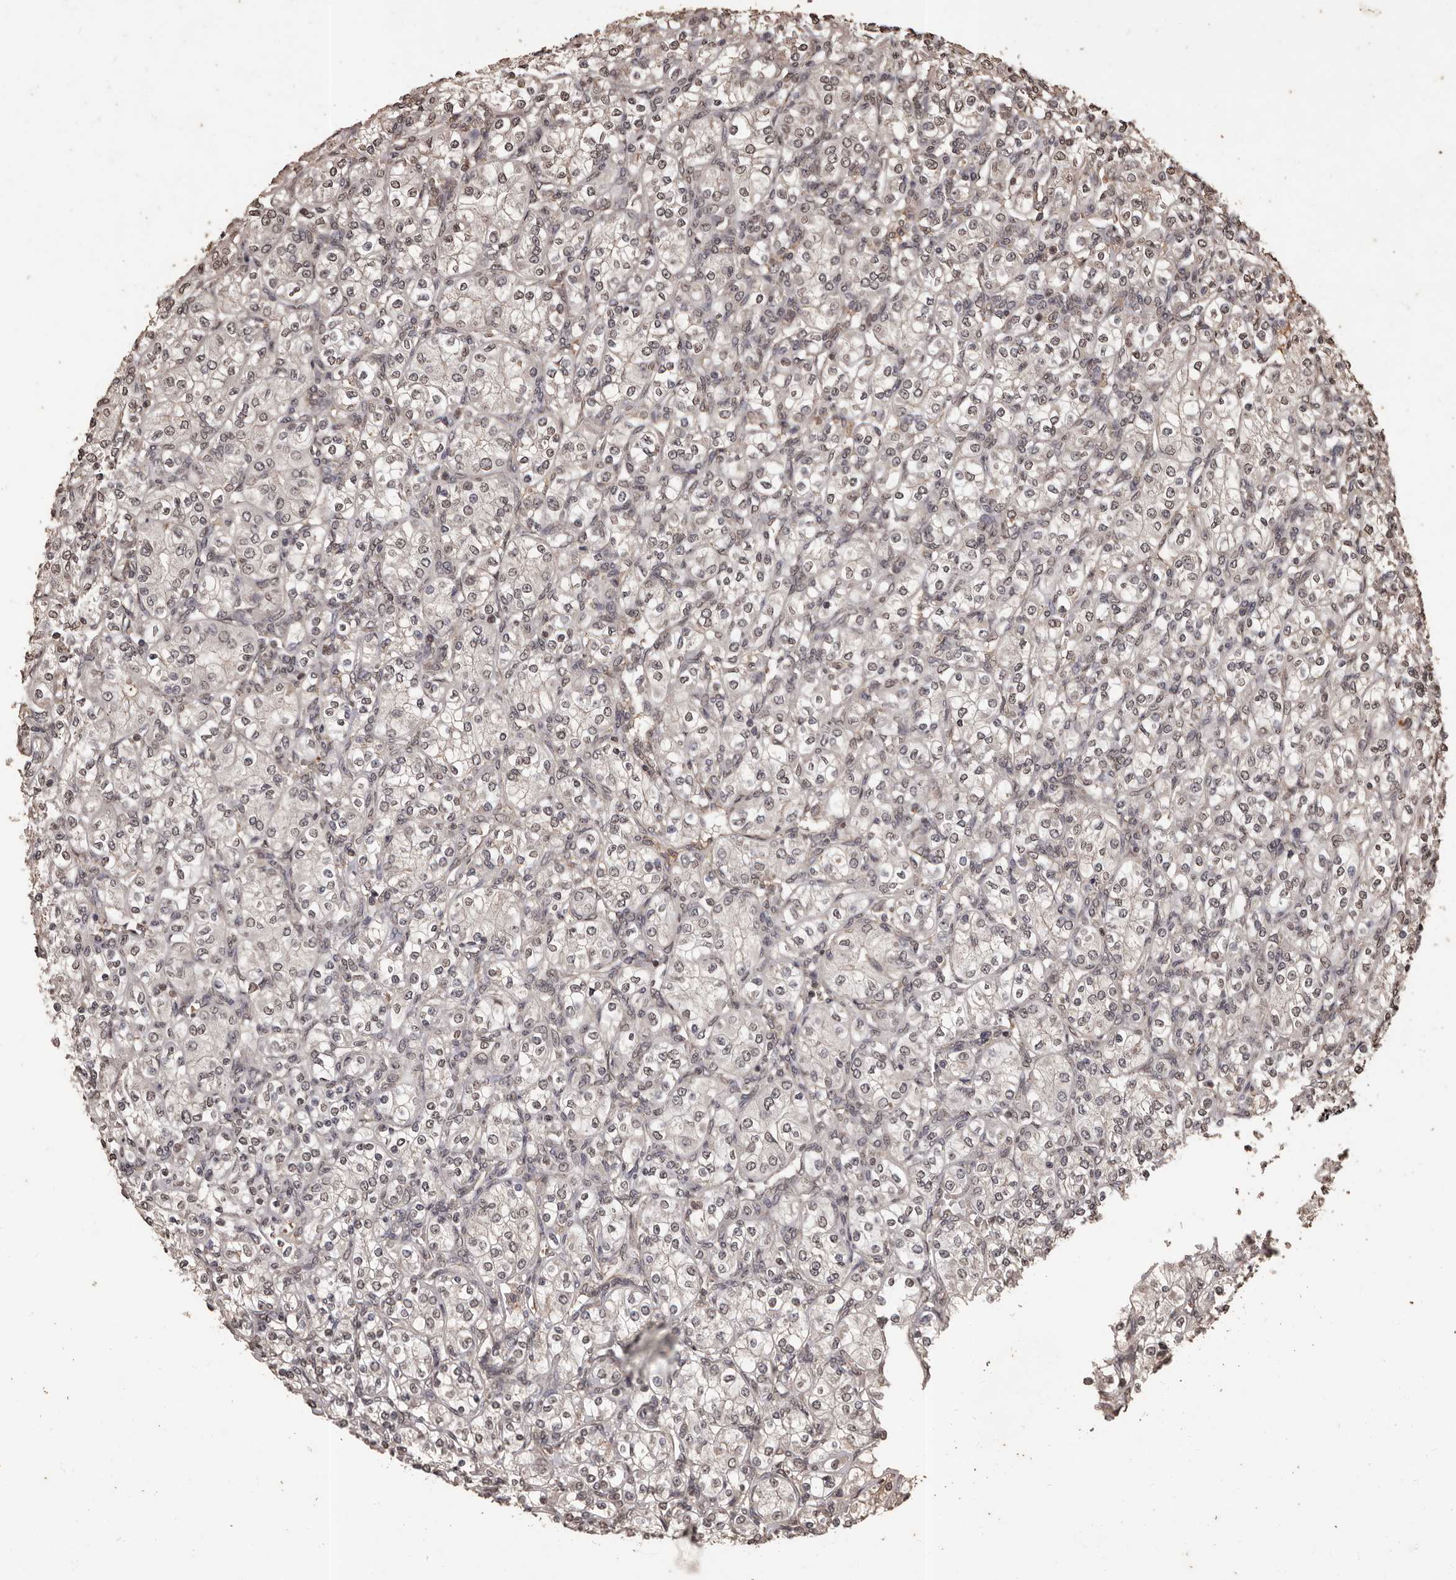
{"staining": {"intensity": "weak", "quantity": "25%-75%", "location": "nuclear"}, "tissue": "renal cancer", "cell_type": "Tumor cells", "image_type": "cancer", "snomed": [{"axis": "morphology", "description": "Adenocarcinoma, NOS"}, {"axis": "topography", "description": "Kidney"}], "caption": "This is an image of IHC staining of renal cancer, which shows weak expression in the nuclear of tumor cells.", "gene": "NAV1", "patient": {"sex": "male", "age": 77}}